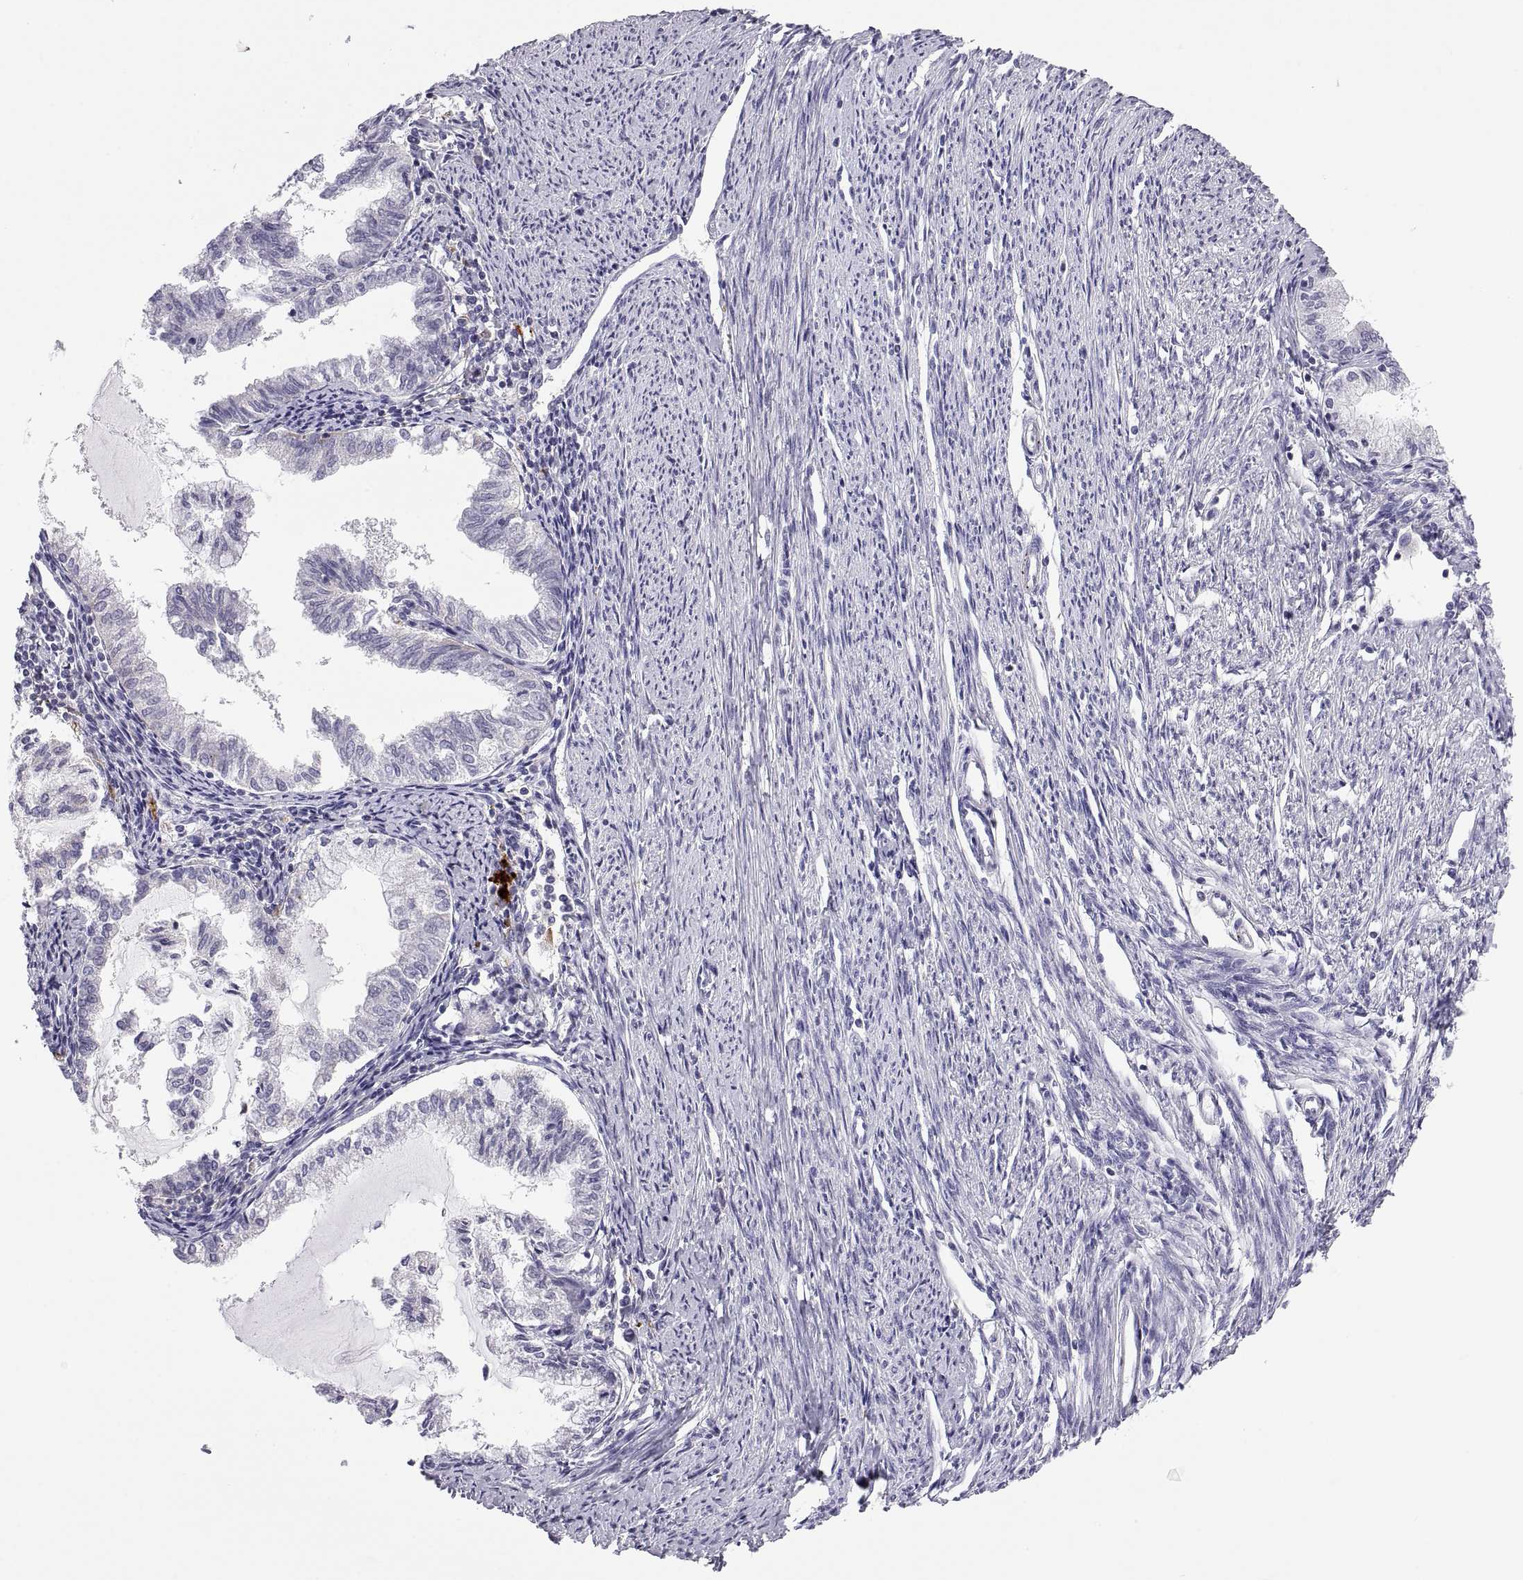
{"staining": {"intensity": "negative", "quantity": "none", "location": "none"}, "tissue": "endometrial cancer", "cell_type": "Tumor cells", "image_type": "cancer", "snomed": [{"axis": "morphology", "description": "Adenocarcinoma, NOS"}, {"axis": "topography", "description": "Endometrium"}], "caption": "Endometrial adenocarcinoma stained for a protein using immunohistochemistry (IHC) shows no expression tumor cells.", "gene": "RGS19", "patient": {"sex": "female", "age": 79}}